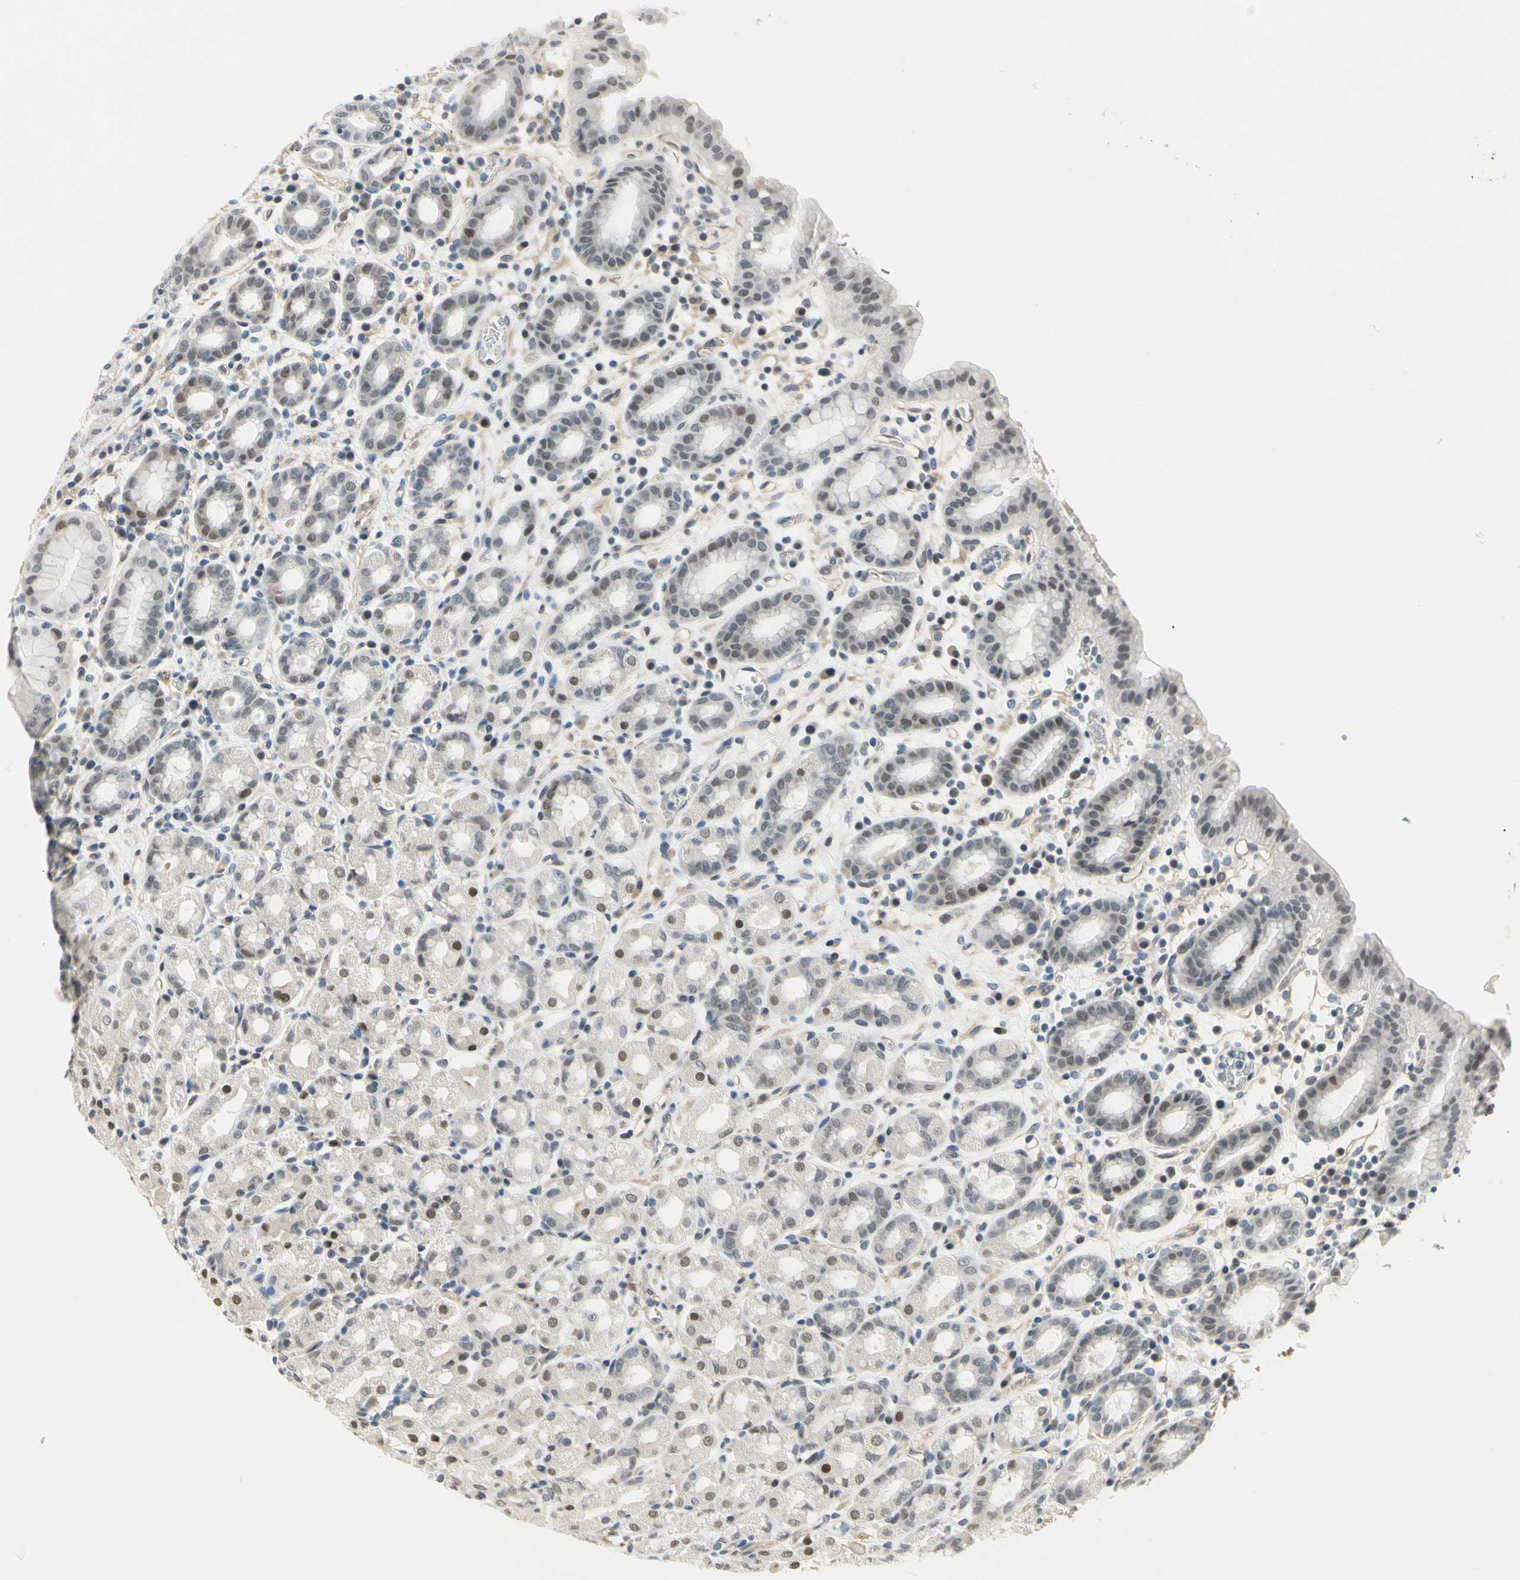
{"staining": {"intensity": "moderate", "quantity": "25%-75%", "location": "nuclear"}, "tissue": "stomach", "cell_type": "Glandular cells", "image_type": "normal", "snomed": [{"axis": "morphology", "description": "Normal tissue, NOS"}, {"axis": "topography", "description": "Stomach, upper"}], "caption": "This is an image of IHC staining of normal stomach, which shows moderate staining in the nuclear of glandular cells.", "gene": "IMPG2", "patient": {"sex": "male", "age": 68}}